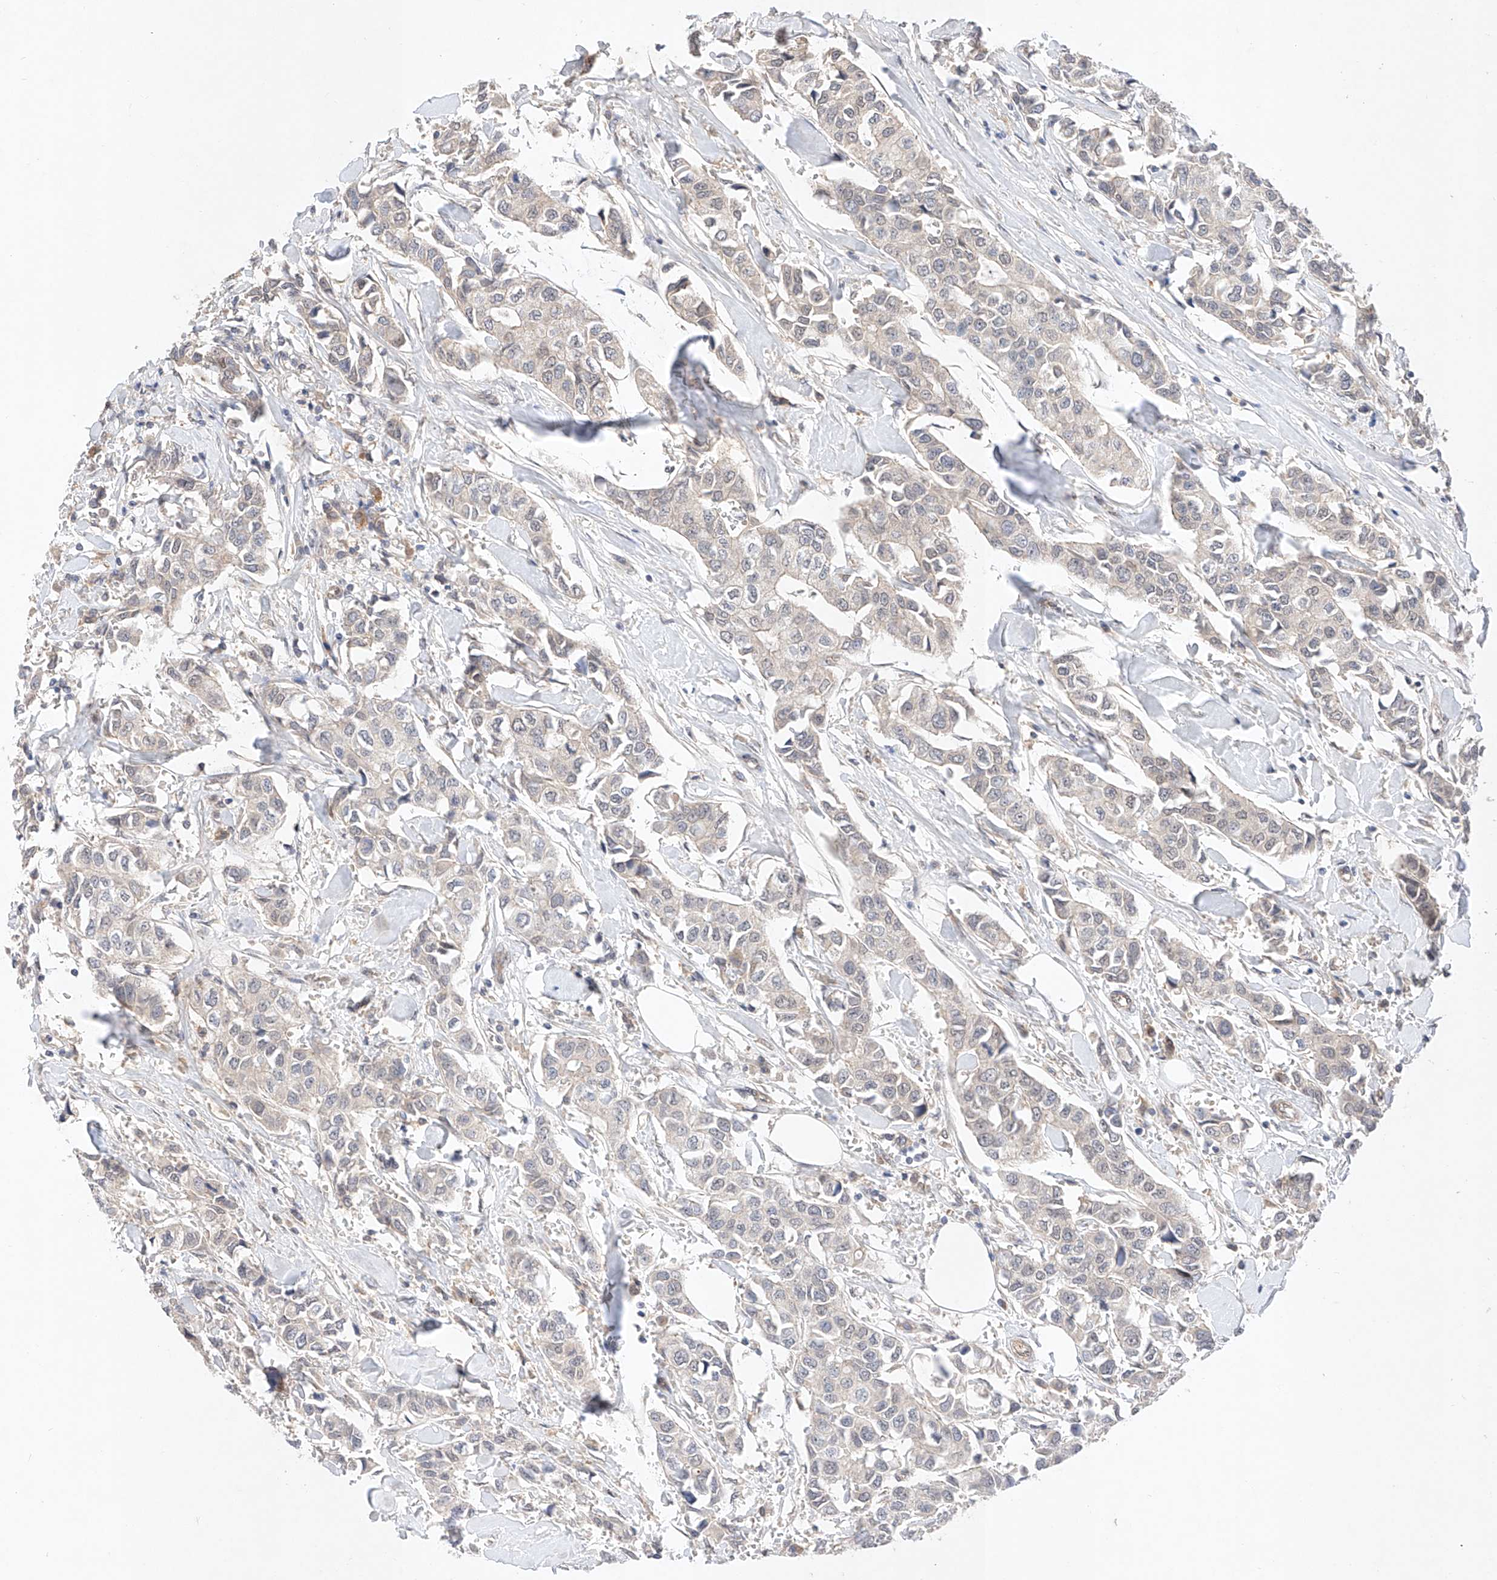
{"staining": {"intensity": "negative", "quantity": "none", "location": "none"}, "tissue": "breast cancer", "cell_type": "Tumor cells", "image_type": "cancer", "snomed": [{"axis": "morphology", "description": "Duct carcinoma"}, {"axis": "topography", "description": "Breast"}], "caption": "Human invasive ductal carcinoma (breast) stained for a protein using immunohistochemistry (IHC) shows no positivity in tumor cells.", "gene": "ZNF124", "patient": {"sex": "female", "age": 80}}